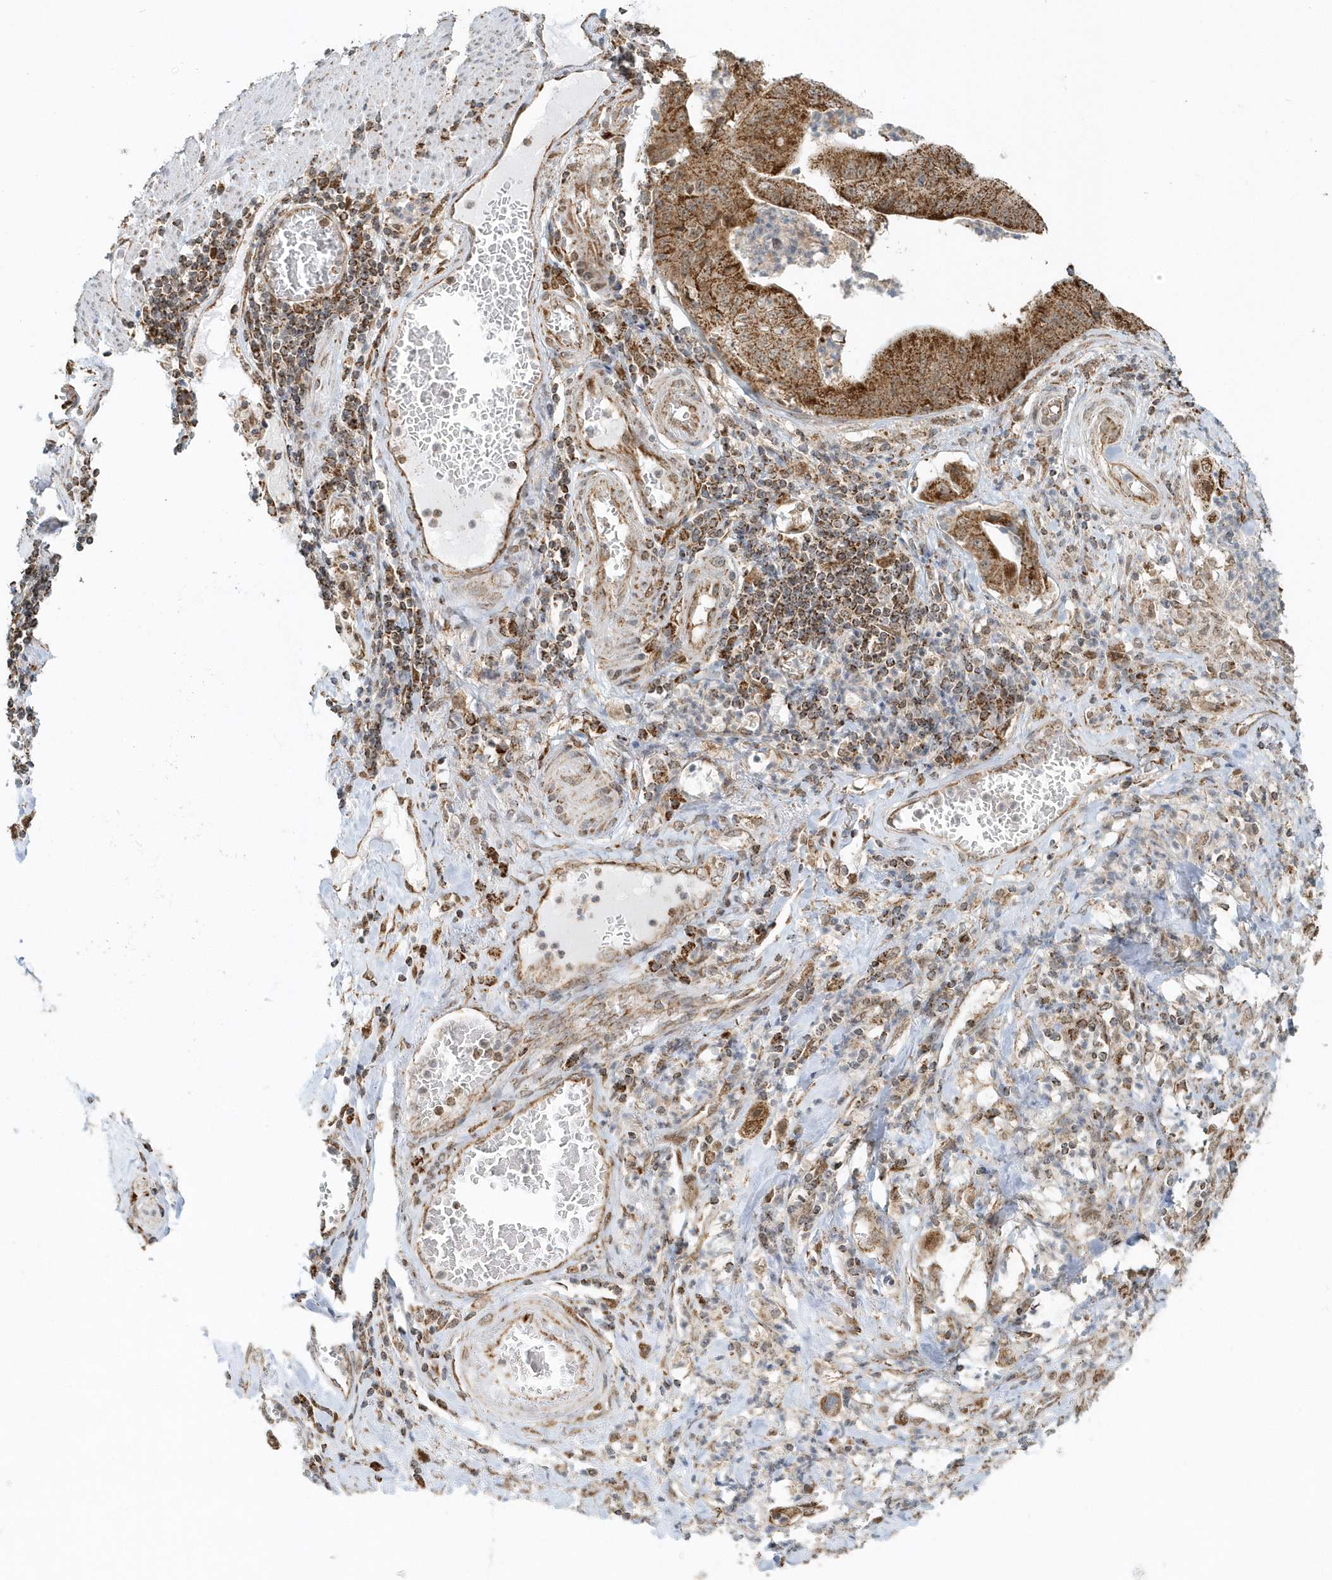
{"staining": {"intensity": "strong", "quantity": ">75%", "location": "cytoplasmic/membranous"}, "tissue": "stomach cancer", "cell_type": "Tumor cells", "image_type": "cancer", "snomed": [{"axis": "morphology", "description": "Adenocarcinoma, NOS"}, {"axis": "topography", "description": "Stomach"}], "caption": "DAB immunohistochemical staining of human stomach cancer (adenocarcinoma) shows strong cytoplasmic/membranous protein expression in about >75% of tumor cells.", "gene": "PSMD6", "patient": {"sex": "female", "age": 73}}